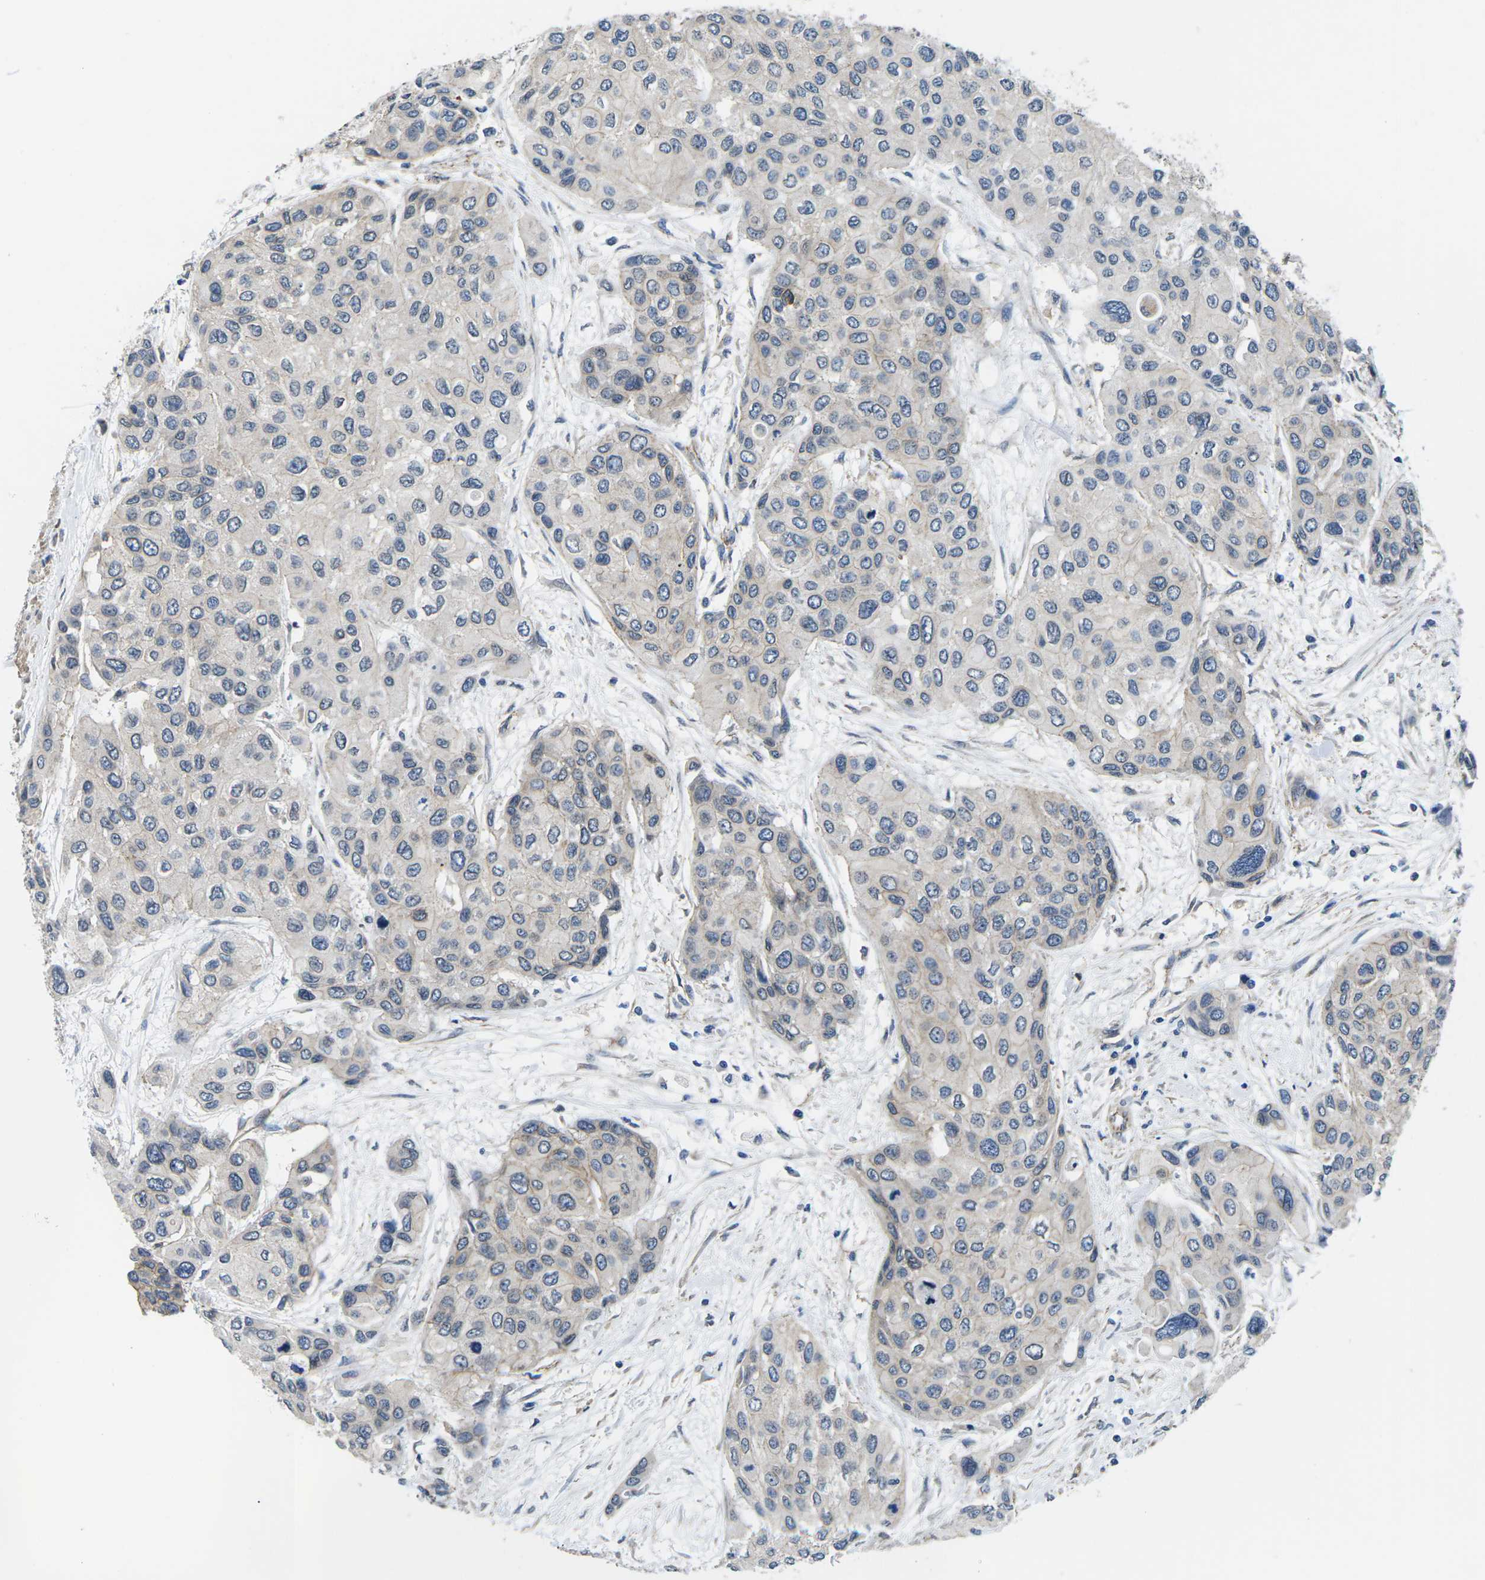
{"staining": {"intensity": "weak", "quantity": "<25%", "location": "cytoplasmic/membranous"}, "tissue": "urothelial cancer", "cell_type": "Tumor cells", "image_type": "cancer", "snomed": [{"axis": "morphology", "description": "Urothelial carcinoma, High grade"}, {"axis": "topography", "description": "Urinary bladder"}], "caption": "The image demonstrates no significant positivity in tumor cells of urothelial cancer.", "gene": "CTNND1", "patient": {"sex": "female", "age": 56}}